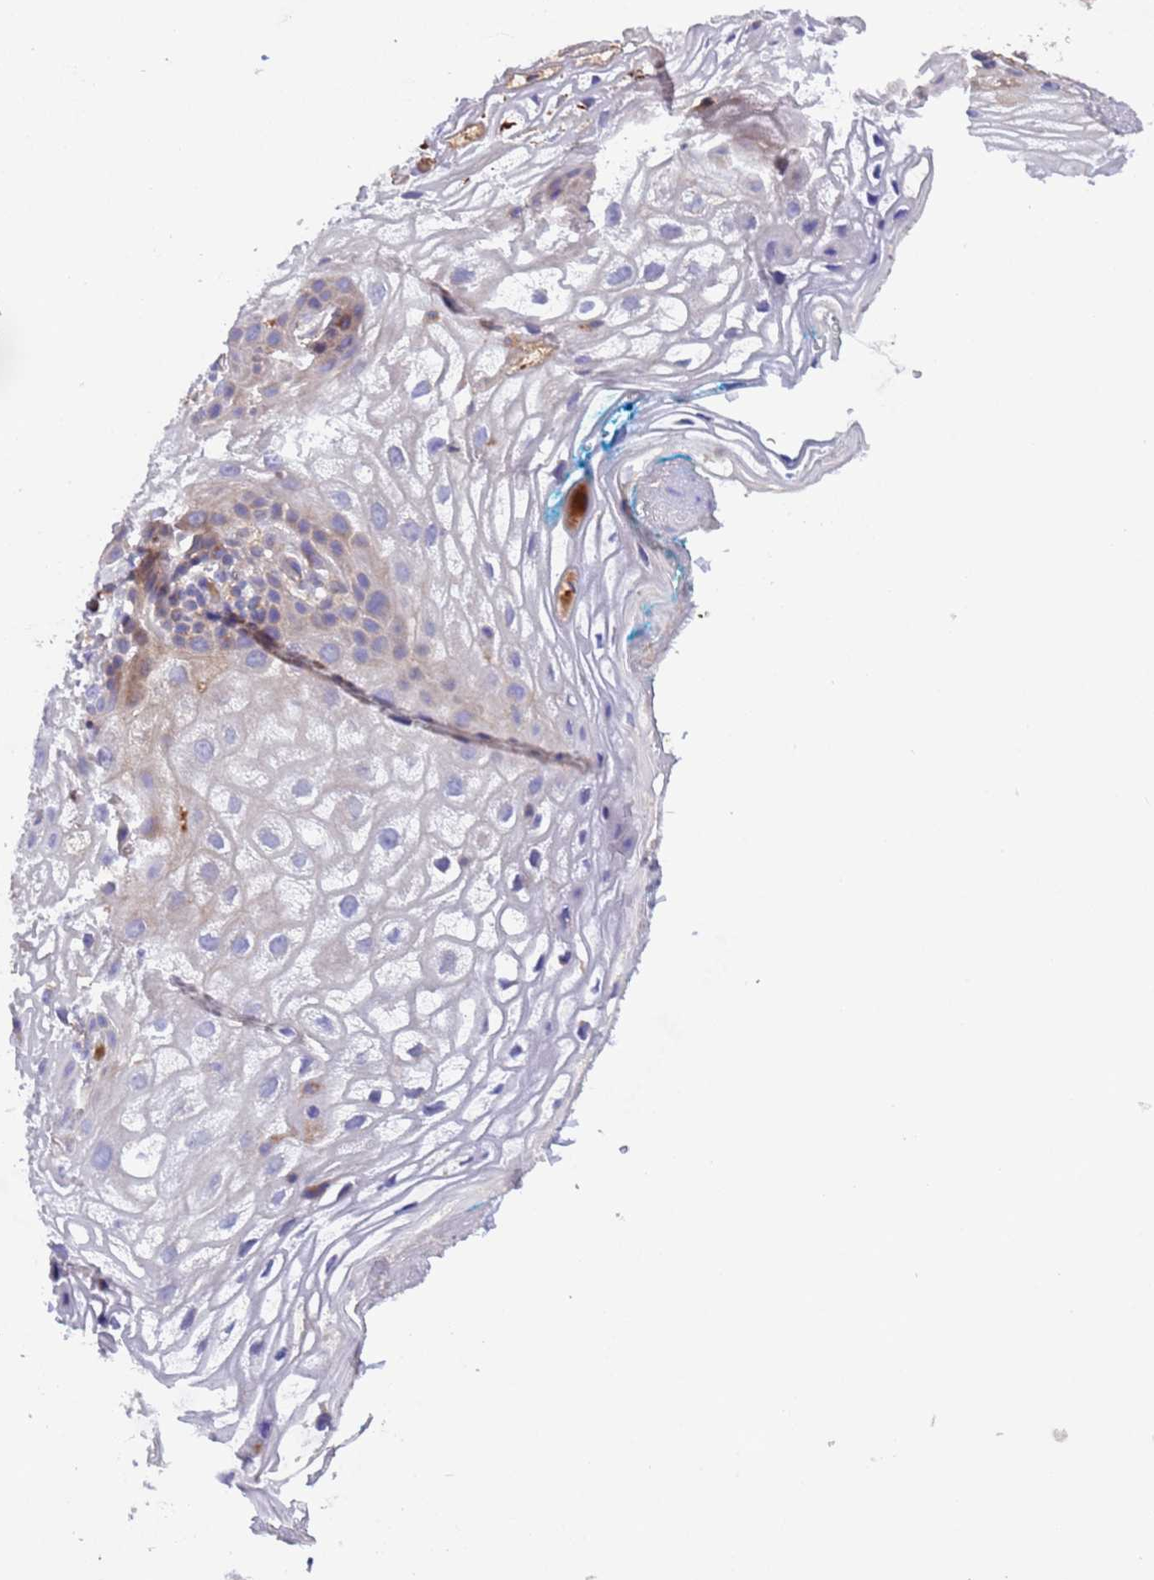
{"staining": {"intensity": "weak", "quantity": "25%-75%", "location": "cytoplasmic/membranous"}, "tissue": "vagina", "cell_type": "Squamous epithelial cells", "image_type": "normal", "snomed": [{"axis": "morphology", "description": "Normal tissue, NOS"}, {"axis": "topography", "description": "Vagina"}], "caption": "Protein expression by IHC demonstrates weak cytoplasmic/membranous positivity in about 25%-75% of squamous epithelial cells in normal vagina.", "gene": "PARP16", "patient": {"sex": "female", "age": 68}}